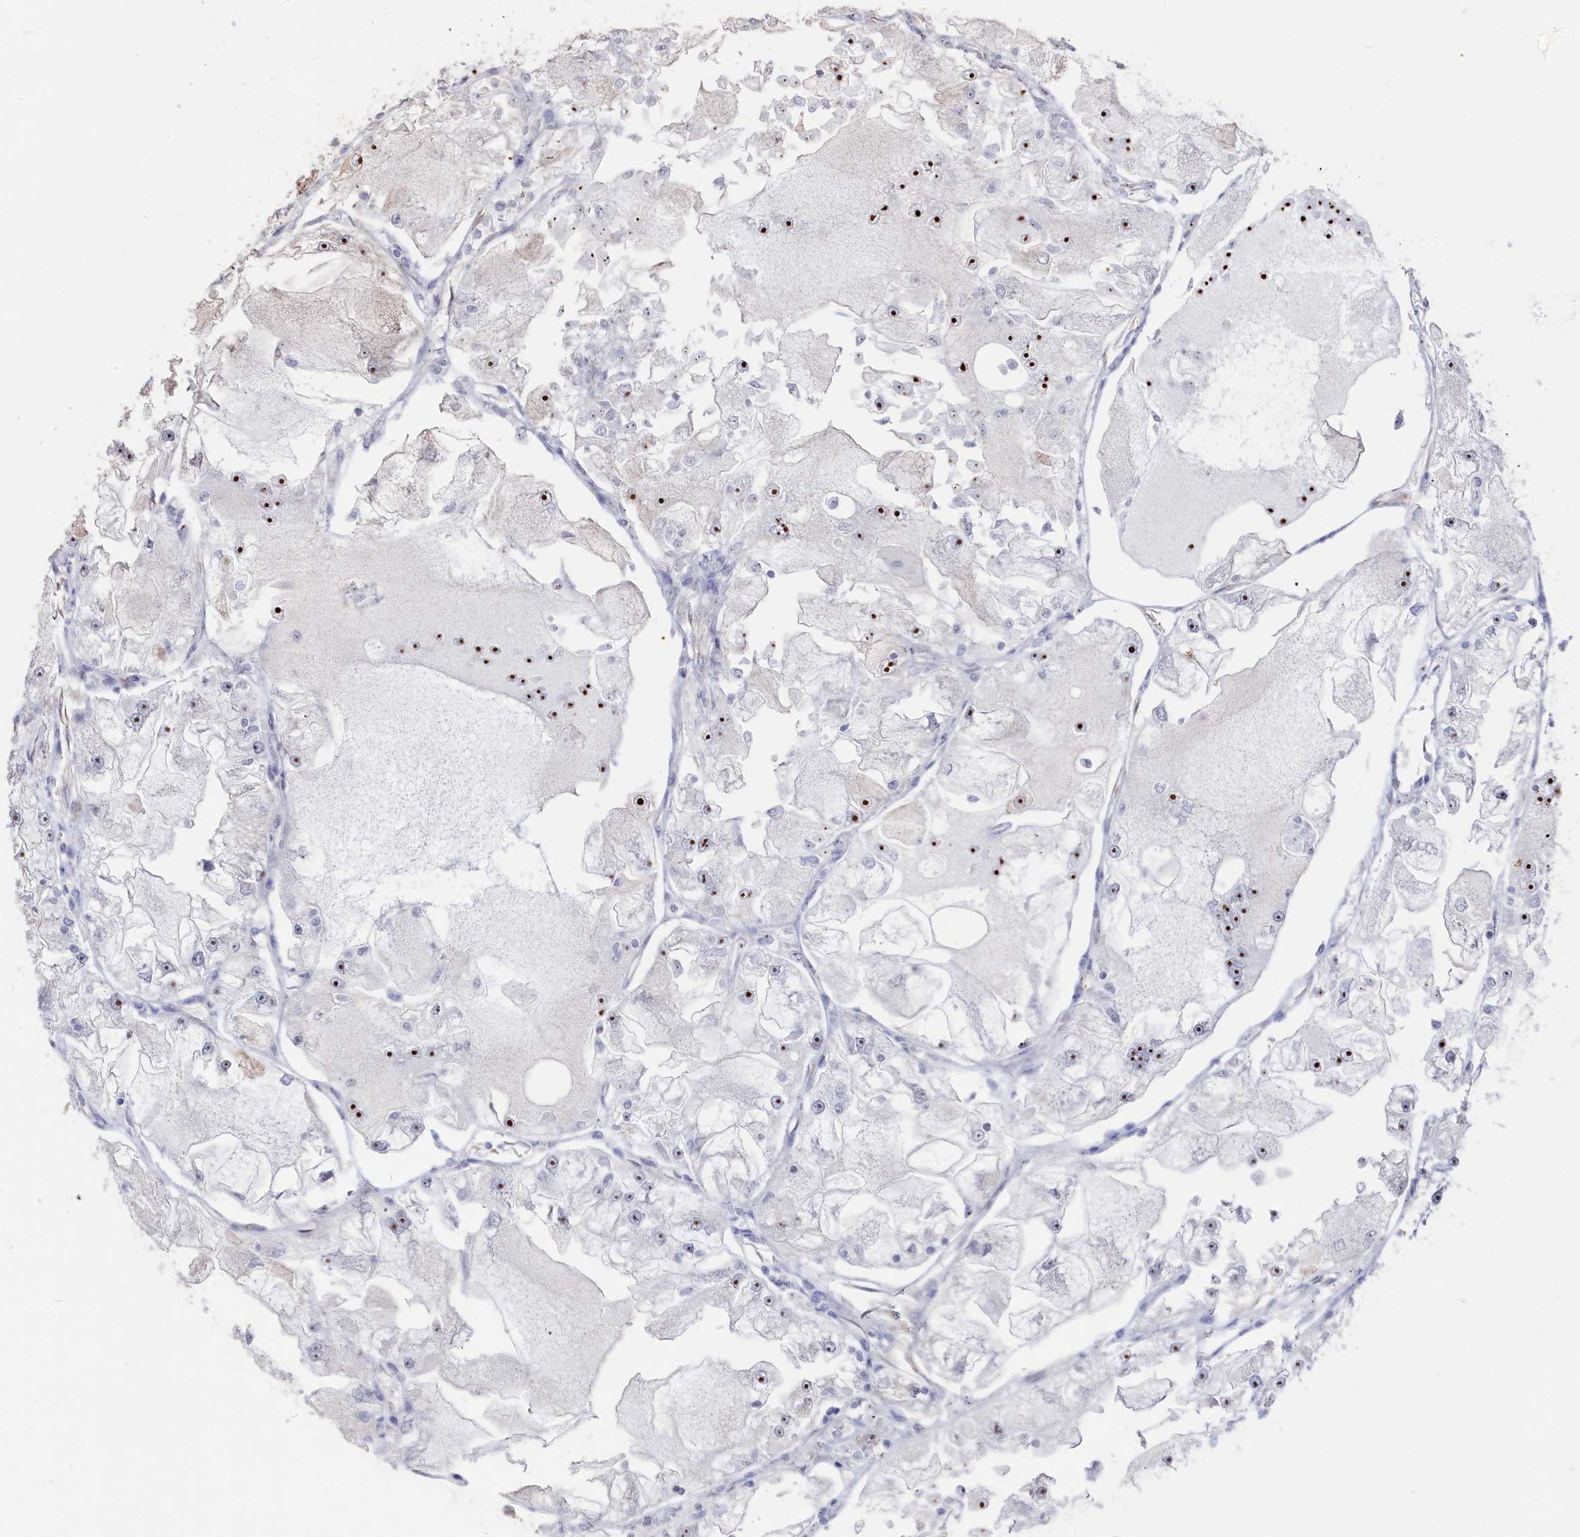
{"staining": {"intensity": "strong", "quantity": "25%-75%", "location": "nuclear"}, "tissue": "renal cancer", "cell_type": "Tumor cells", "image_type": "cancer", "snomed": [{"axis": "morphology", "description": "Adenocarcinoma, NOS"}, {"axis": "topography", "description": "Kidney"}], "caption": "Tumor cells display strong nuclear positivity in about 25%-75% of cells in renal adenocarcinoma.", "gene": "SEMG2", "patient": {"sex": "female", "age": 72}}